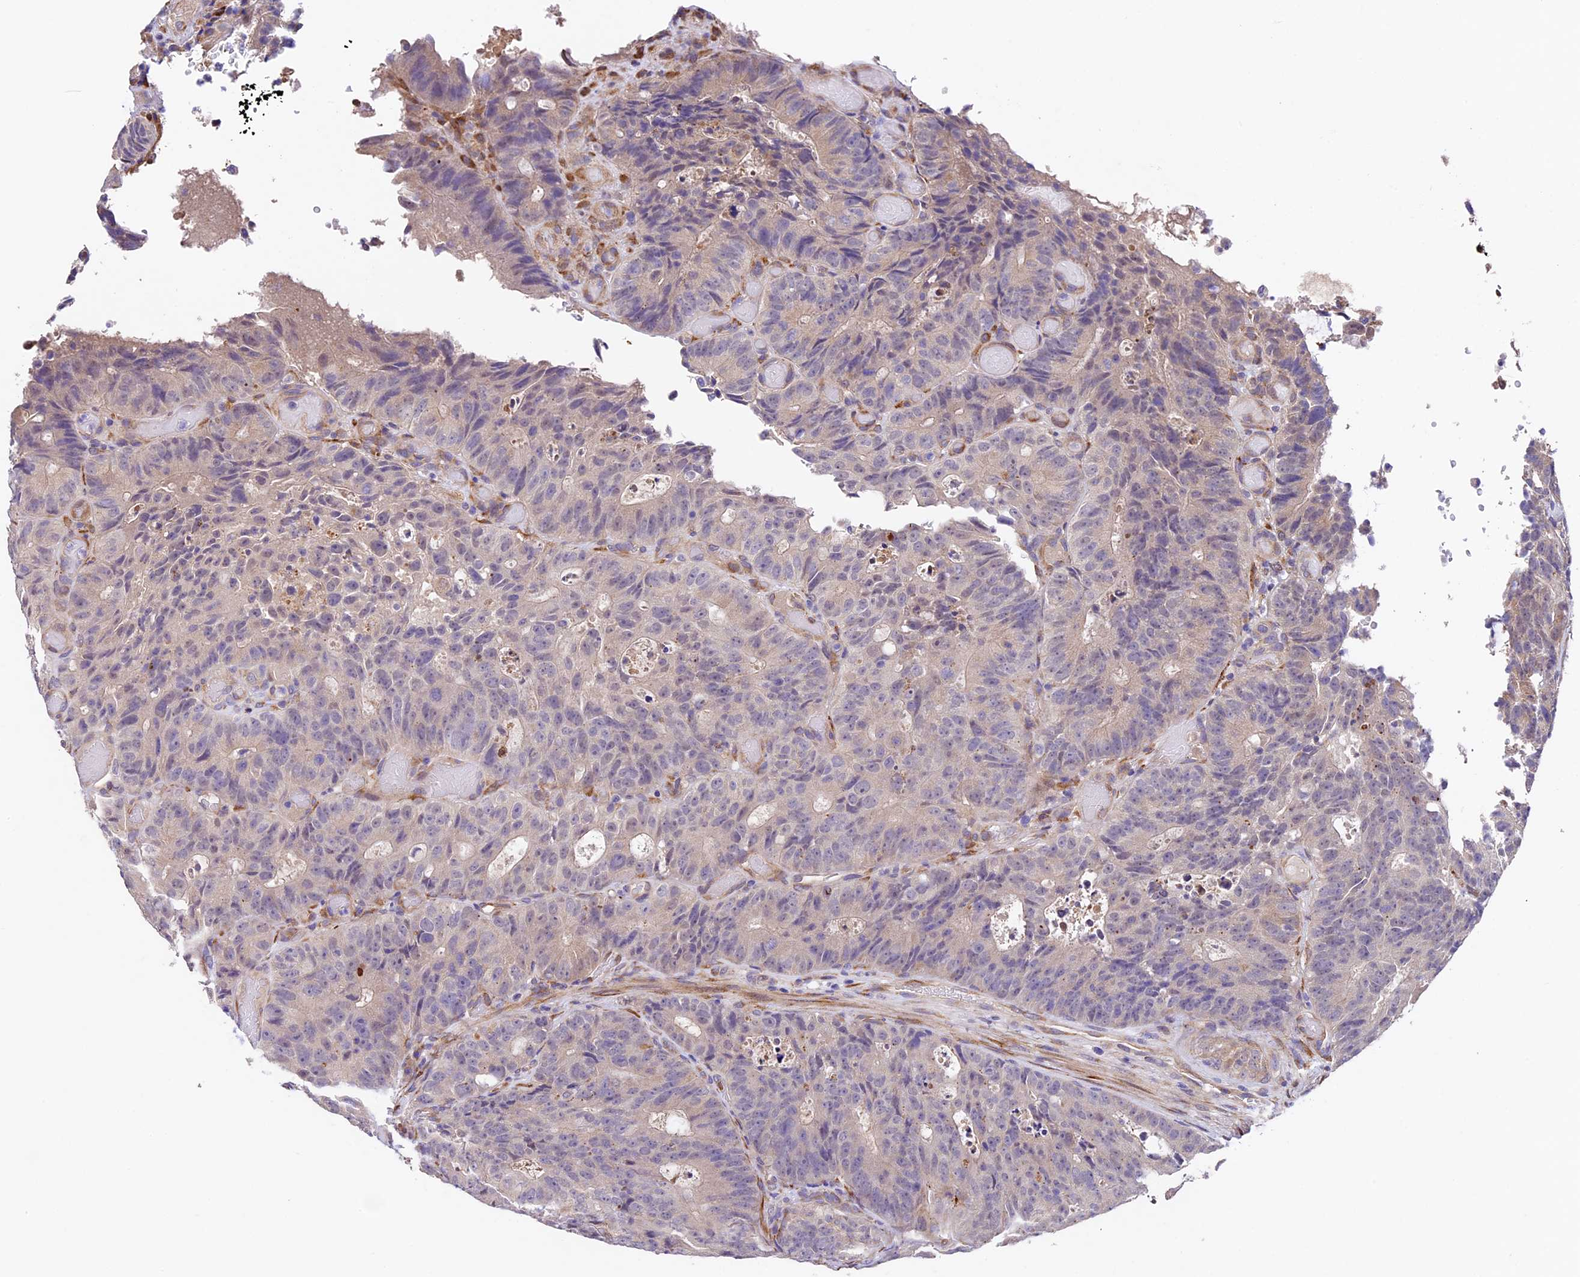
{"staining": {"intensity": "negative", "quantity": "none", "location": "none"}, "tissue": "colorectal cancer", "cell_type": "Tumor cells", "image_type": "cancer", "snomed": [{"axis": "morphology", "description": "Adenocarcinoma, NOS"}, {"axis": "topography", "description": "Colon"}], "caption": "Human colorectal cancer (adenocarcinoma) stained for a protein using IHC reveals no staining in tumor cells.", "gene": "LSM7", "patient": {"sex": "male", "age": 87}}